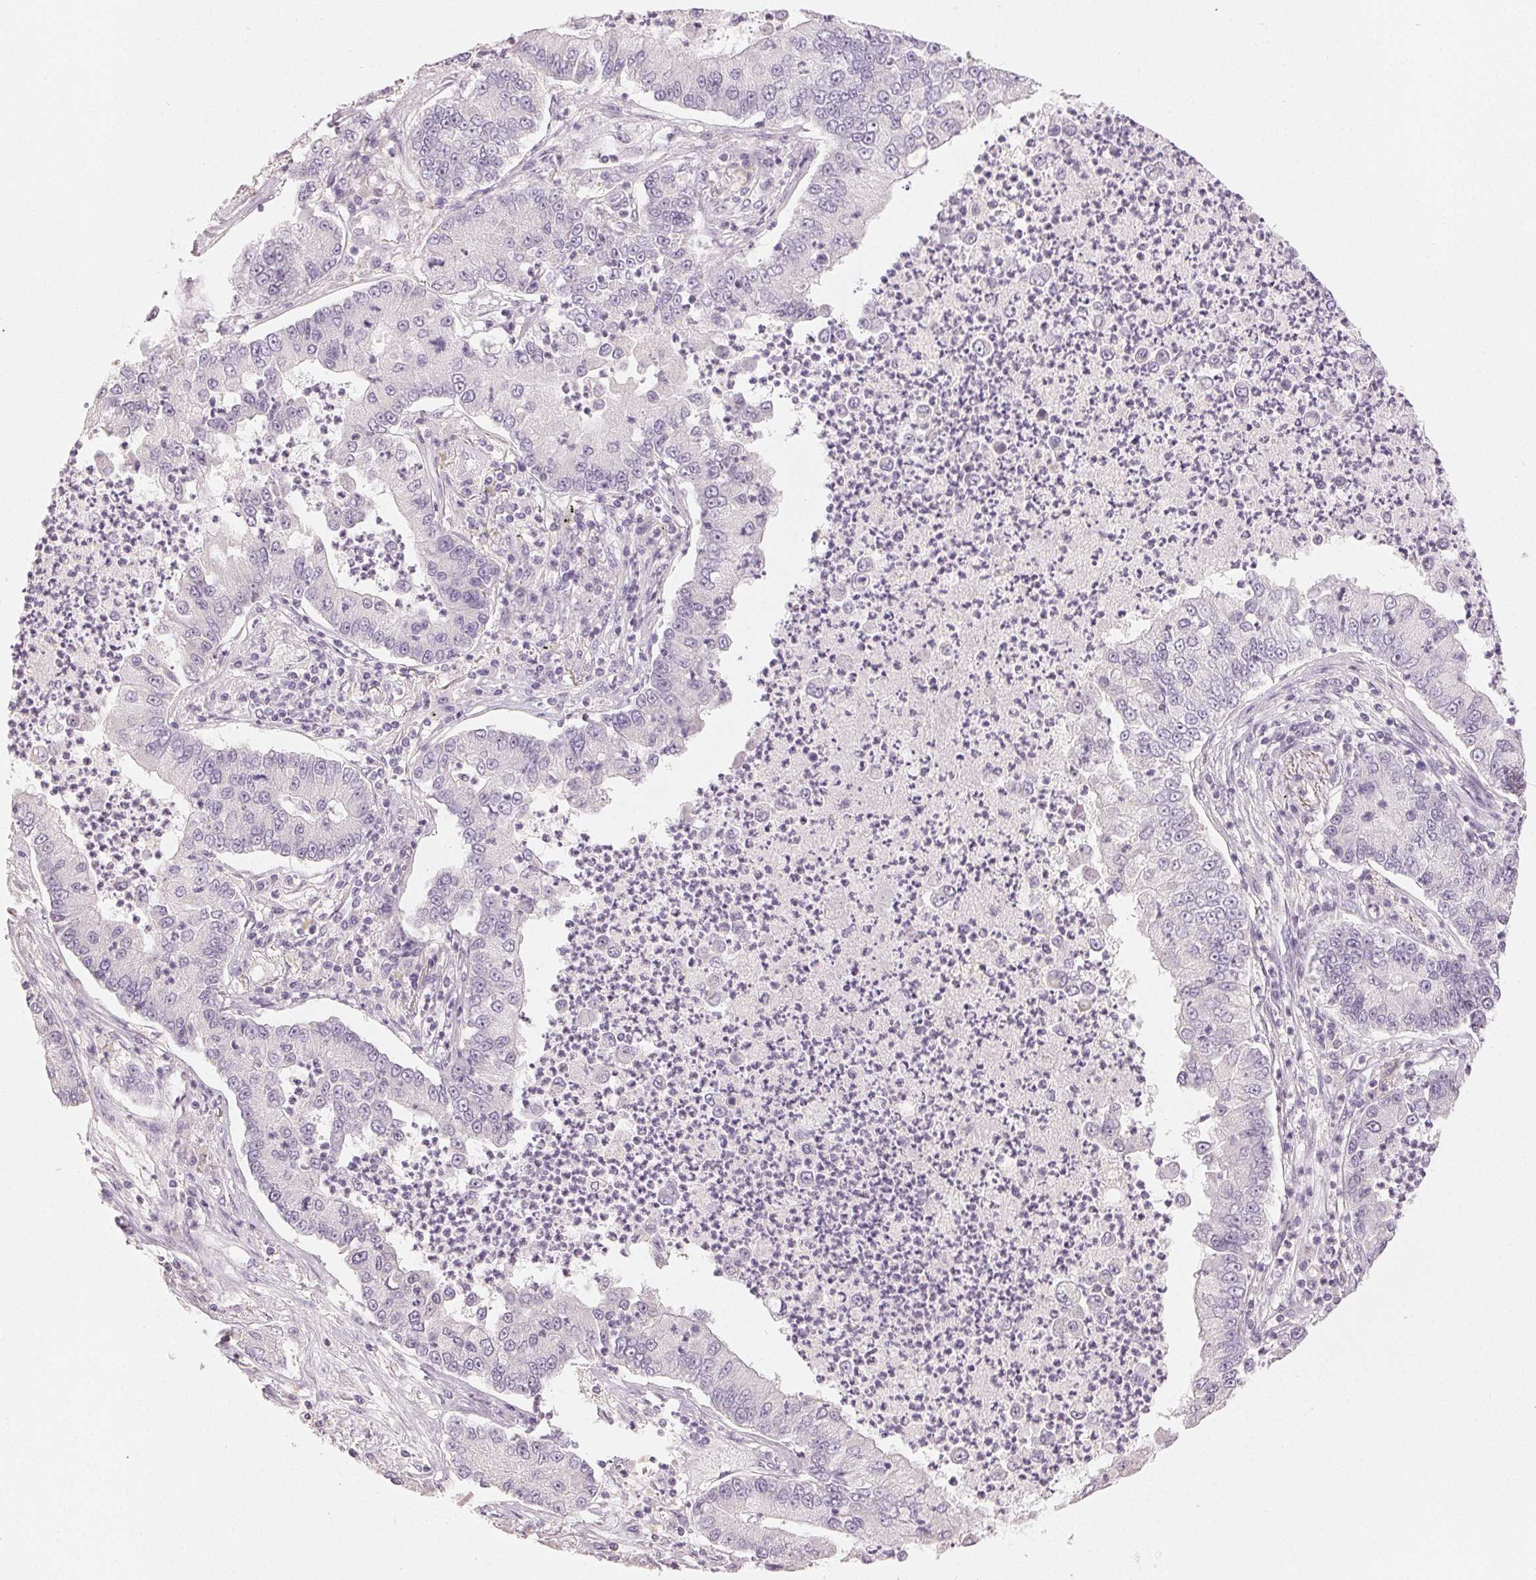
{"staining": {"intensity": "negative", "quantity": "none", "location": "none"}, "tissue": "lung cancer", "cell_type": "Tumor cells", "image_type": "cancer", "snomed": [{"axis": "morphology", "description": "Adenocarcinoma, NOS"}, {"axis": "topography", "description": "Lung"}], "caption": "The histopathology image displays no significant expression in tumor cells of lung cancer (adenocarcinoma). (IHC, brightfield microscopy, high magnification).", "gene": "LVRN", "patient": {"sex": "female", "age": 57}}